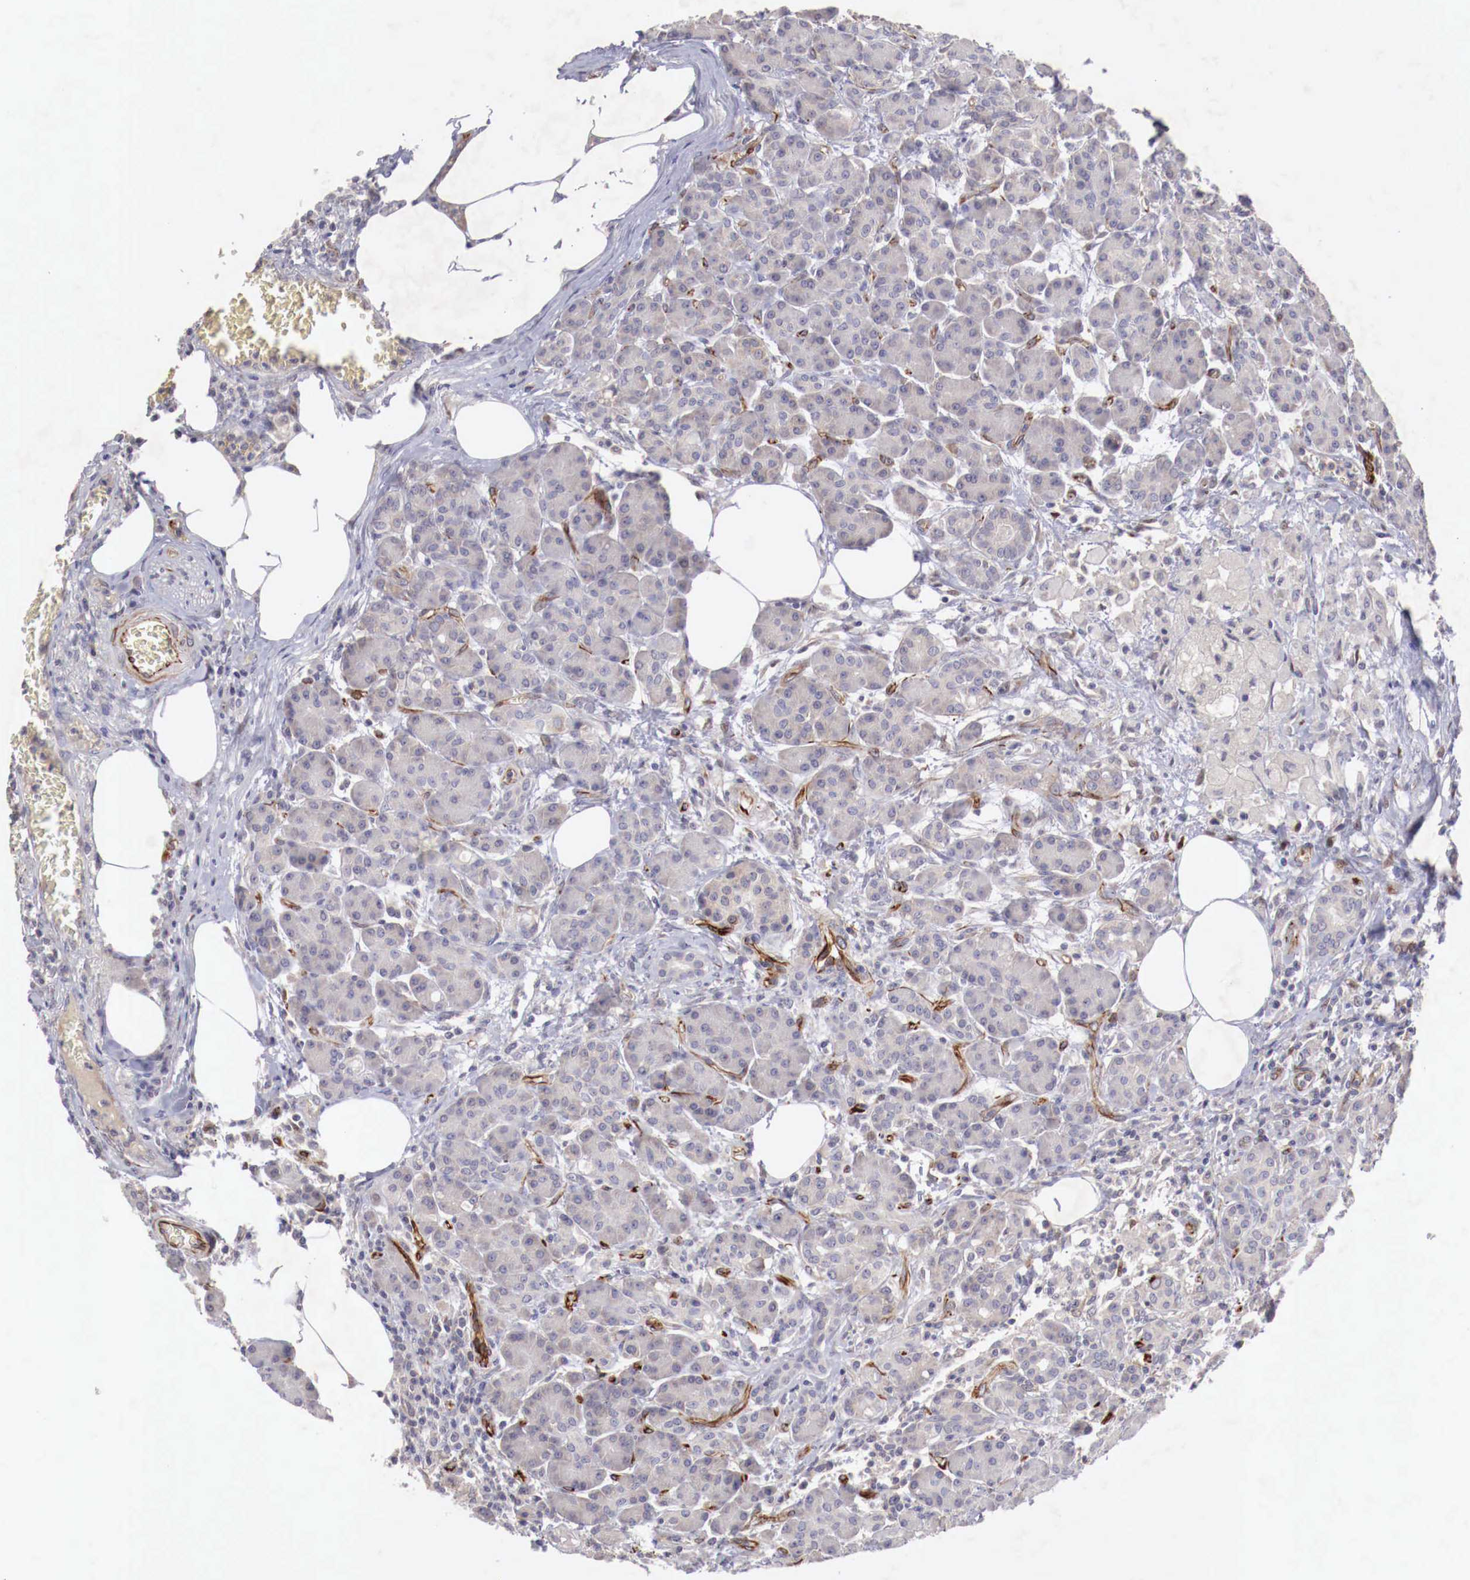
{"staining": {"intensity": "weak", "quantity": ">75%", "location": "cytoplasmic/membranous"}, "tissue": "pancreas", "cell_type": "Exocrine glandular cells", "image_type": "normal", "snomed": [{"axis": "morphology", "description": "Normal tissue, NOS"}, {"axis": "topography", "description": "Pancreas"}], "caption": "Exocrine glandular cells demonstrate low levels of weak cytoplasmic/membranous positivity in approximately >75% of cells in benign human pancreas.", "gene": "WT1", "patient": {"sex": "female", "age": 73}}